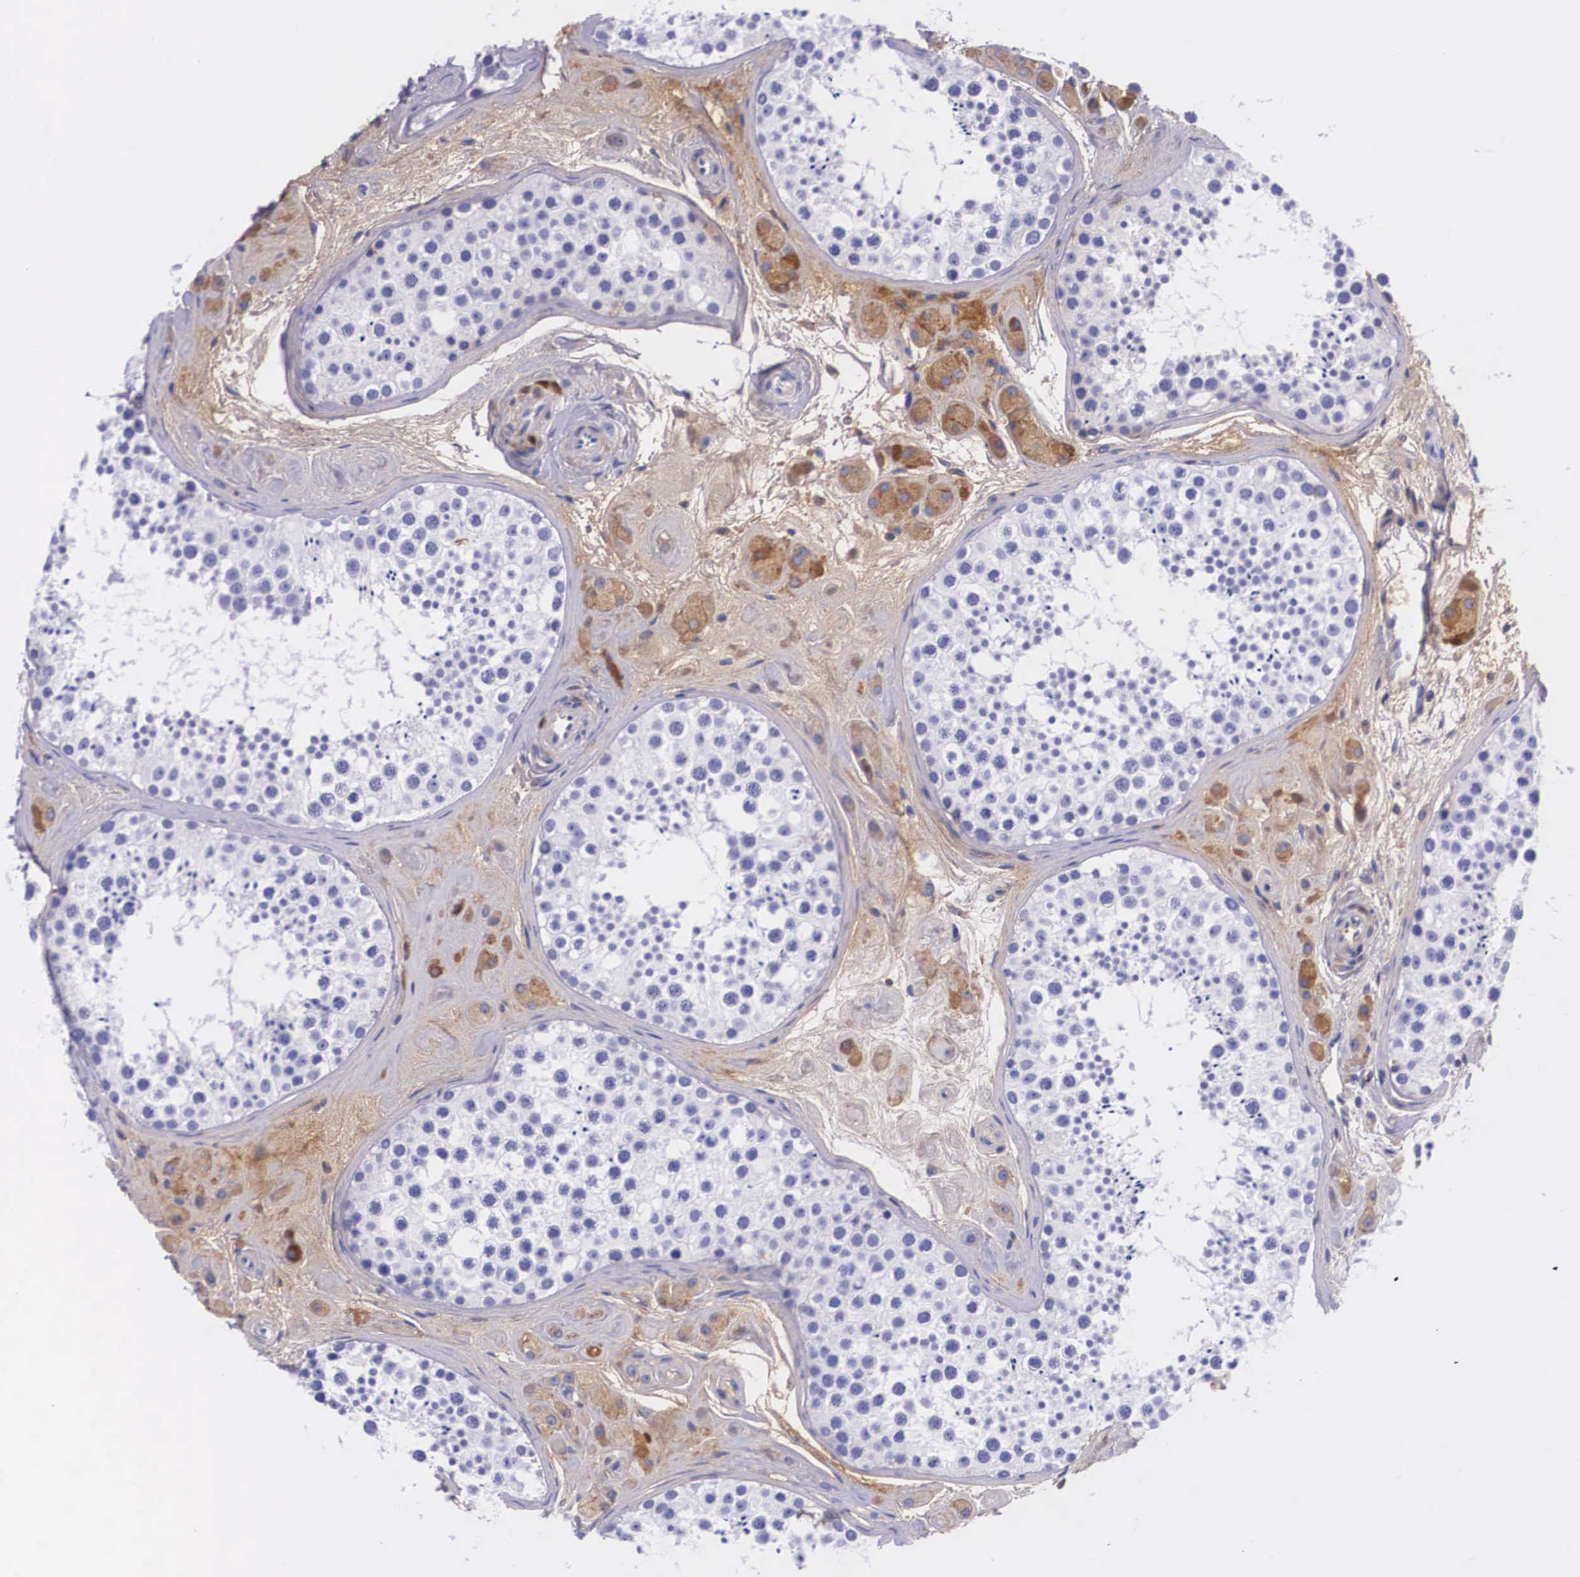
{"staining": {"intensity": "negative", "quantity": "none", "location": "none"}, "tissue": "testis", "cell_type": "Cells in seminiferous ducts", "image_type": "normal", "snomed": [{"axis": "morphology", "description": "Normal tissue, NOS"}, {"axis": "topography", "description": "Testis"}], "caption": "This is an IHC histopathology image of unremarkable human testis. There is no positivity in cells in seminiferous ducts.", "gene": "PLG", "patient": {"sex": "male", "age": 38}}